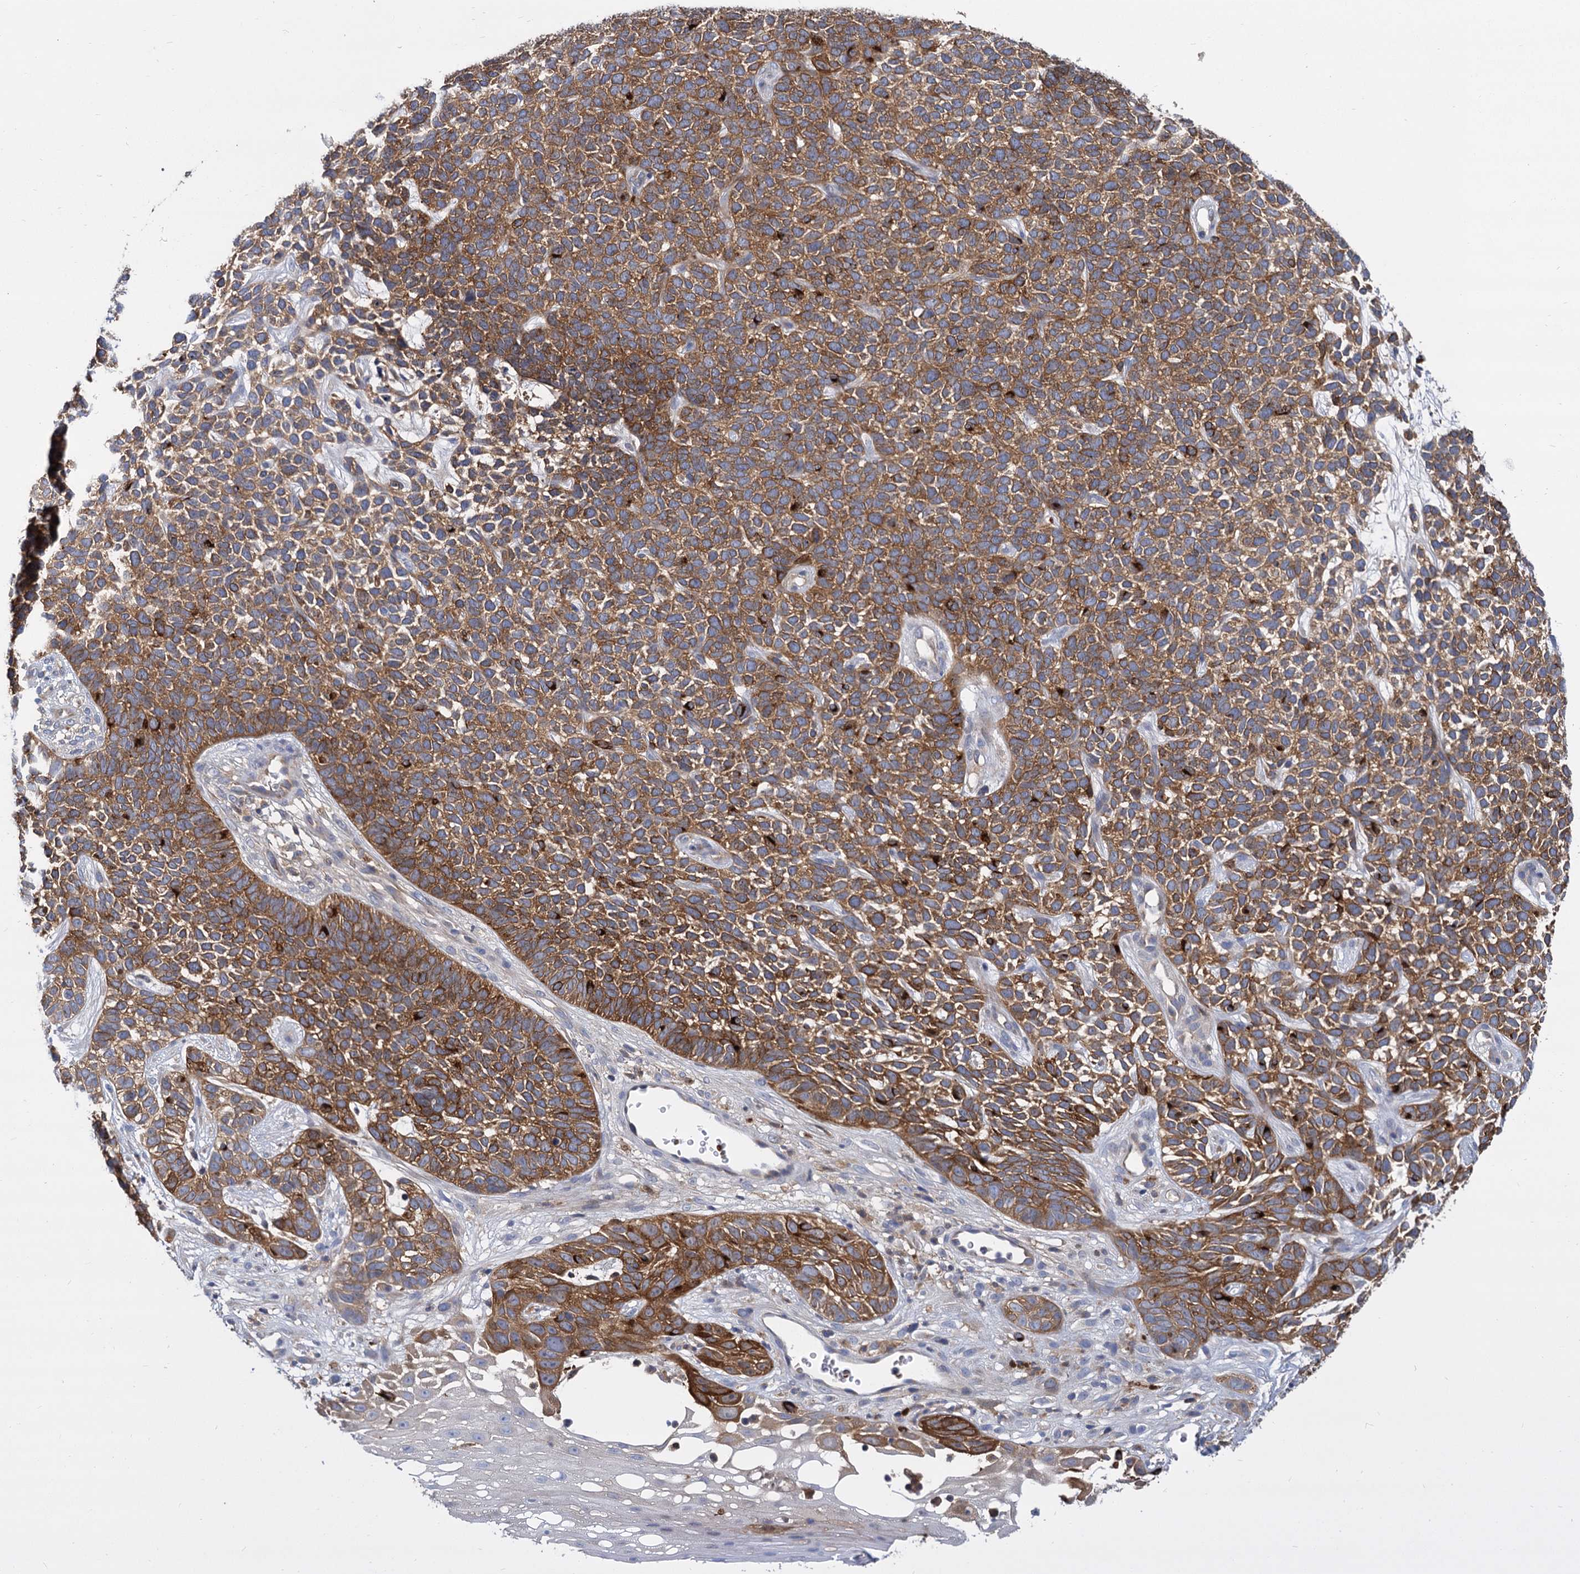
{"staining": {"intensity": "moderate", "quantity": ">75%", "location": "cytoplasmic/membranous"}, "tissue": "skin cancer", "cell_type": "Tumor cells", "image_type": "cancer", "snomed": [{"axis": "morphology", "description": "Basal cell carcinoma"}, {"axis": "topography", "description": "Skin"}], "caption": "Approximately >75% of tumor cells in human skin basal cell carcinoma show moderate cytoplasmic/membranous protein expression as visualized by brown immunohistochemical staining.", "gene": "GCLC", "patient": {"sex": "female", "age": 84}}